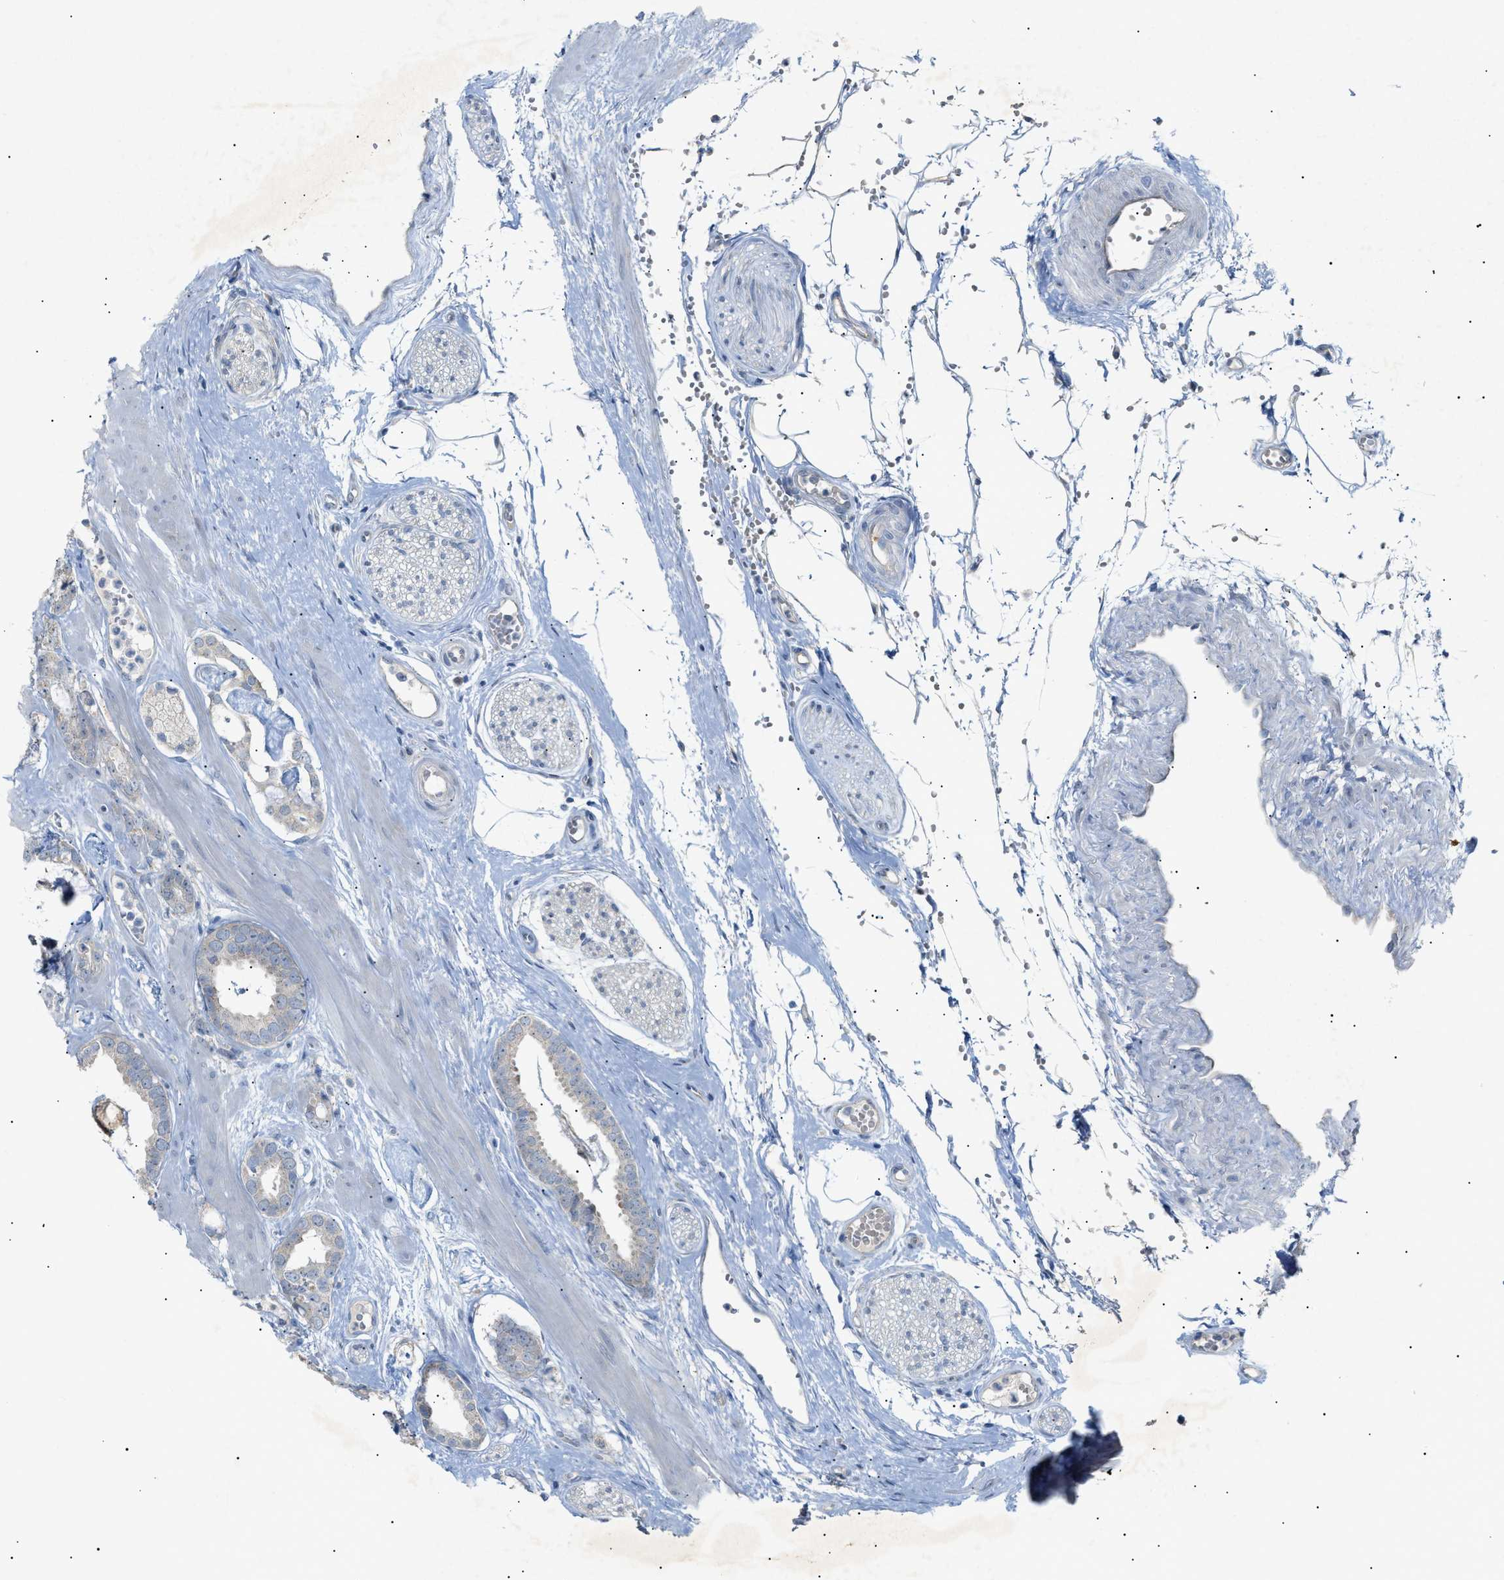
{"staining": {"intensity": "negative", "quantity": "none", "location": "none"}, "tissue": "prostate cancer", "cell_type": "Tumor cells", "image_type": "cancer", "snomed": [{"axis": "morphology", "description": "Adenocarcinoma, Low grade"}, {"axis": "topography", "description": "Prostate"}], "caption": "The photomicrograph demonstrates no significant expression in tumor cells of prostate low-grade adenocarcinoma. The staining was performed using DAB to visualize the protein expression in brown, while the nuclei were stained in blue with hematoxylin (Magnification: 20x).", "gene": "SLC25A31", "patient": {"sex": "male", "age": 53}}